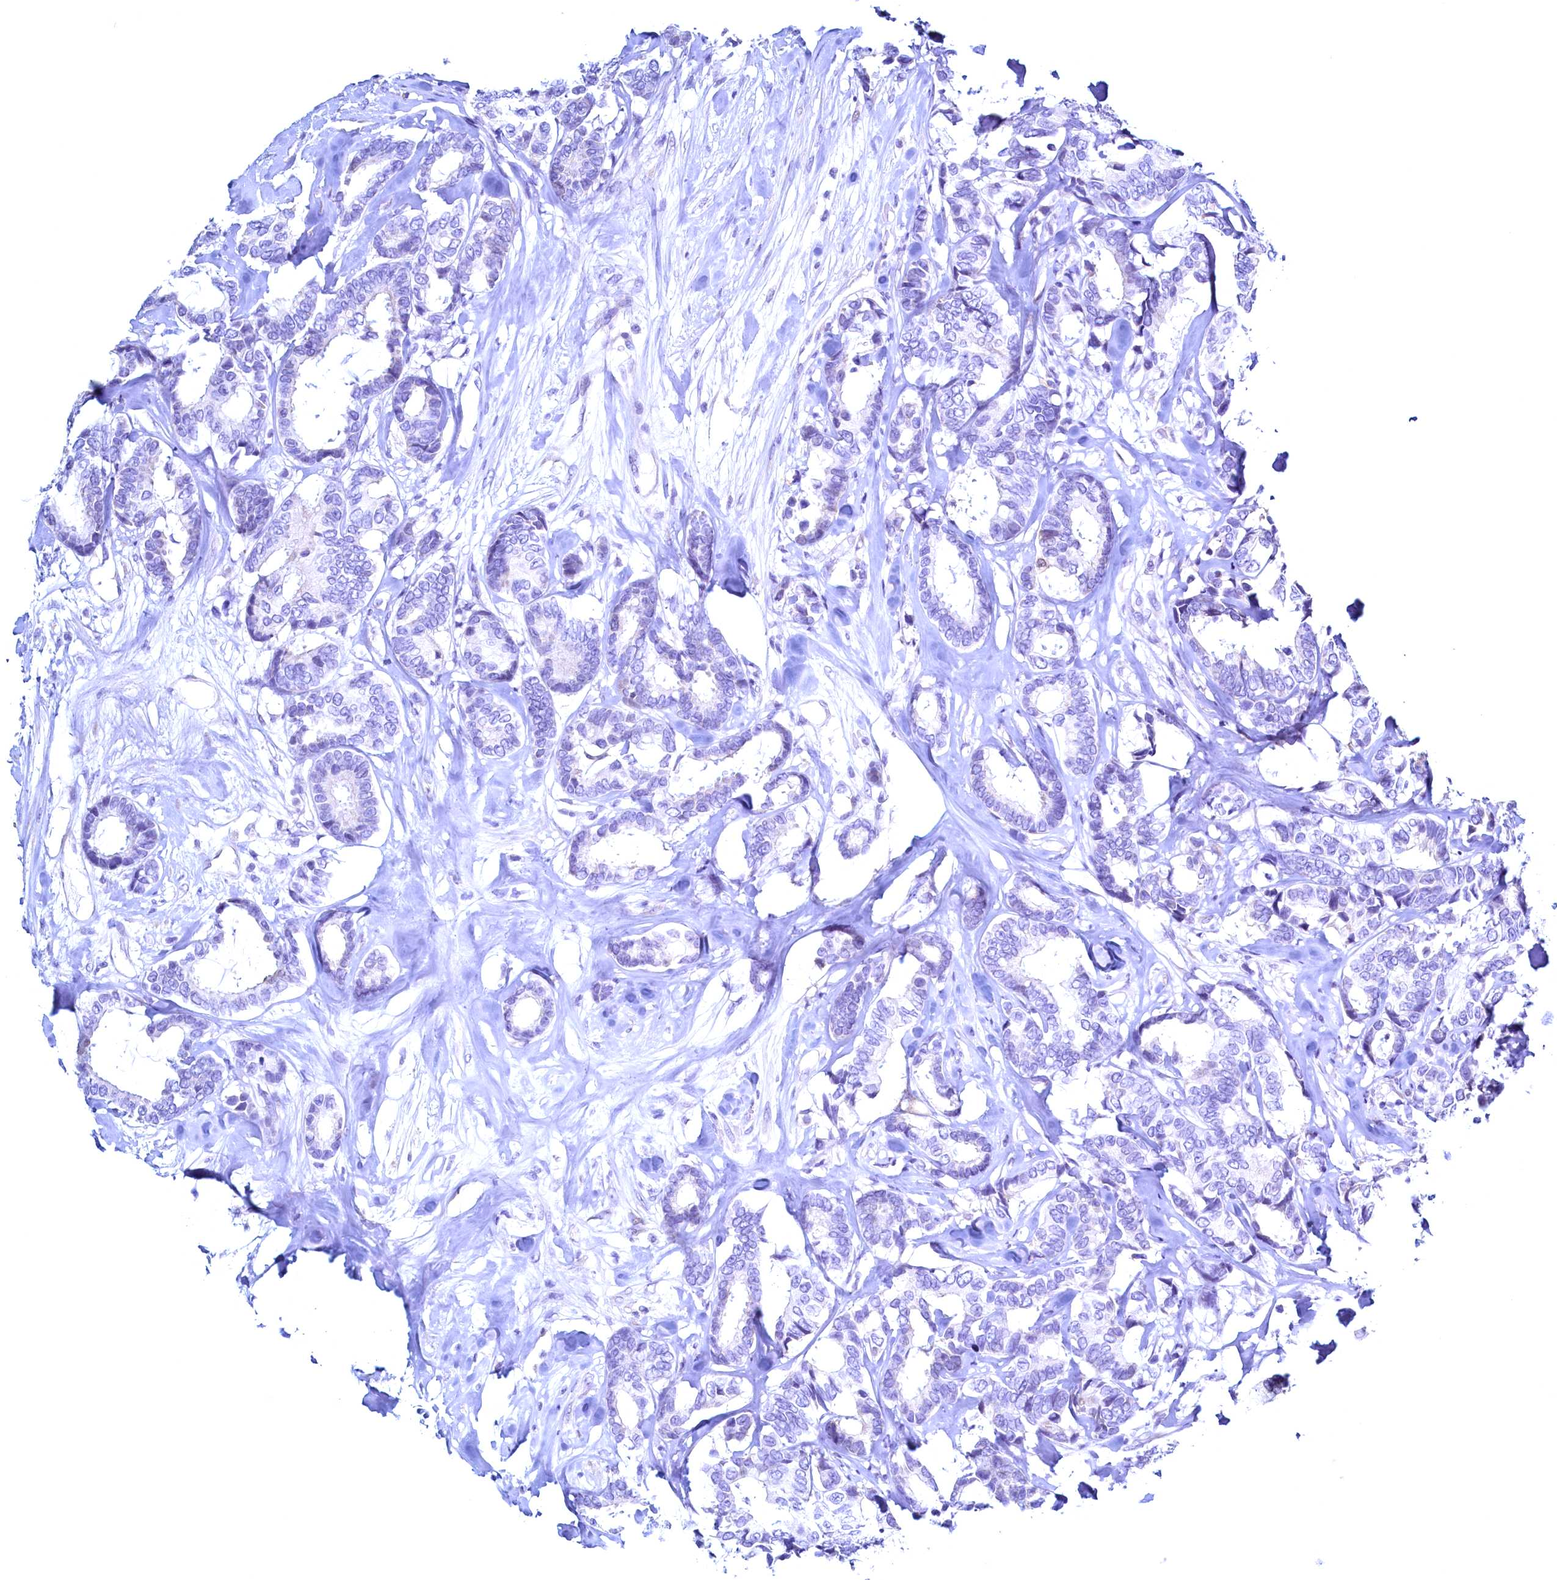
{"staining": {"intensity": "negative", "quantity": "none", "location": "none"}, "tissue": "breast cancer", "cell_type": "Tumor cells", "image_type": "cancer", "snomed": [{"axis": "morphology", "description": "Duct carcinoma"}, {"axis": "topography", "description": "Breast"}], "caption": "An IHC photomicrograph of intraductal carcinoma (breast) is shown. There is no staining in tumor cells of intraductal carcinoma (breast).", "gene": "MAP1LC3A", "patient": {"sex": "female", "age": 87}}